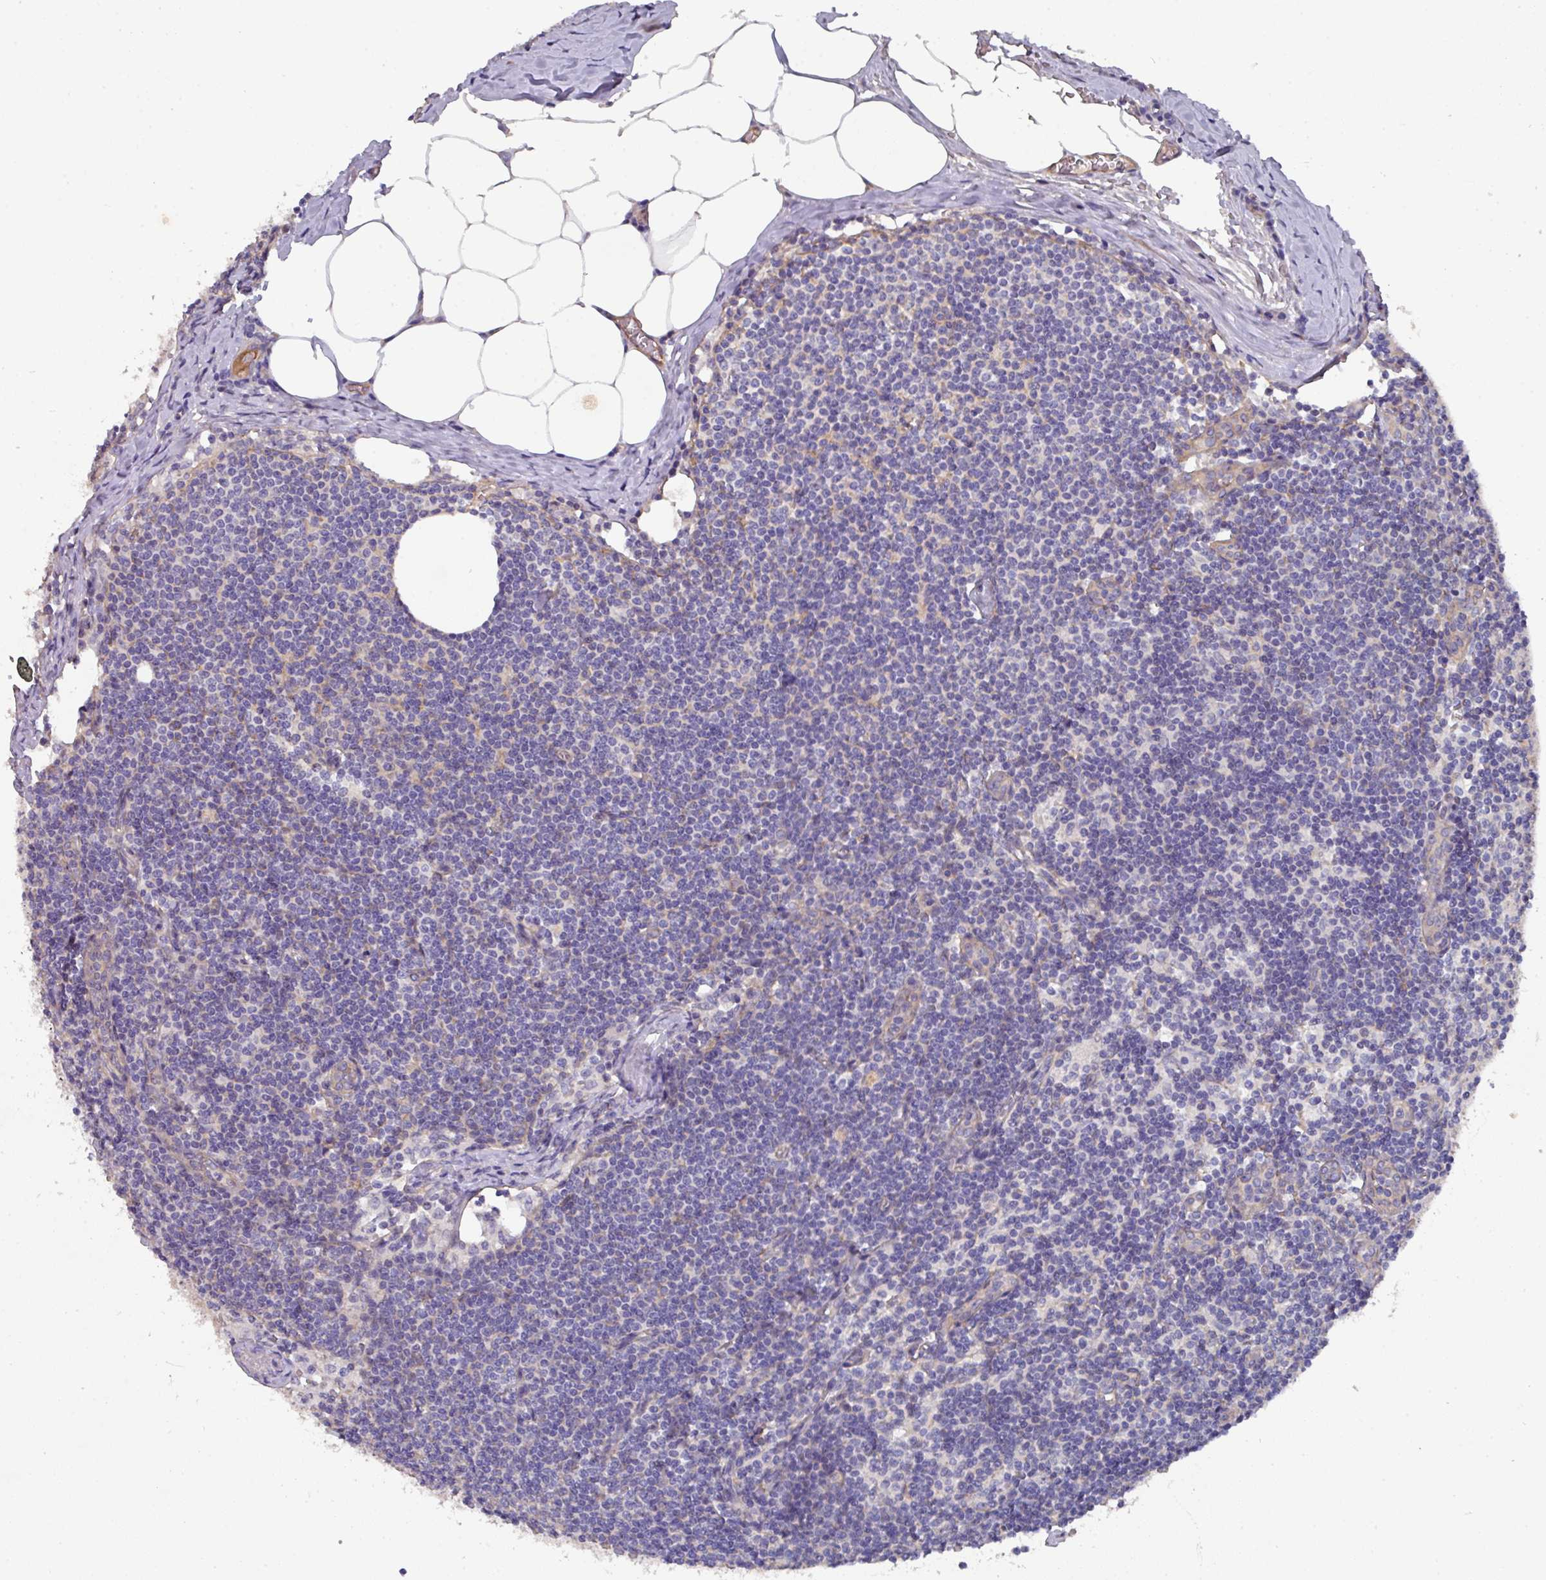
{"staining": {"intensity": "negative", "quantity": "none", "location": "none"}, "tissue": "lymph node", "cell_type": "Germinal center cells", "image_type": "normal", "snomed": [{"axis": "morphology", "description": "Normal tissue, NOS"}, {"axis": "topography", "description": "Lymph node"}], "caption": "DAB immunohistochemical staining of normal human lymph node reveals no significant staining in germinal center cells. (DAB immunohistochemistry (IHC), high magnification).", "gene": "PRR5", "patient": {"sex": "female", "age": 59}}